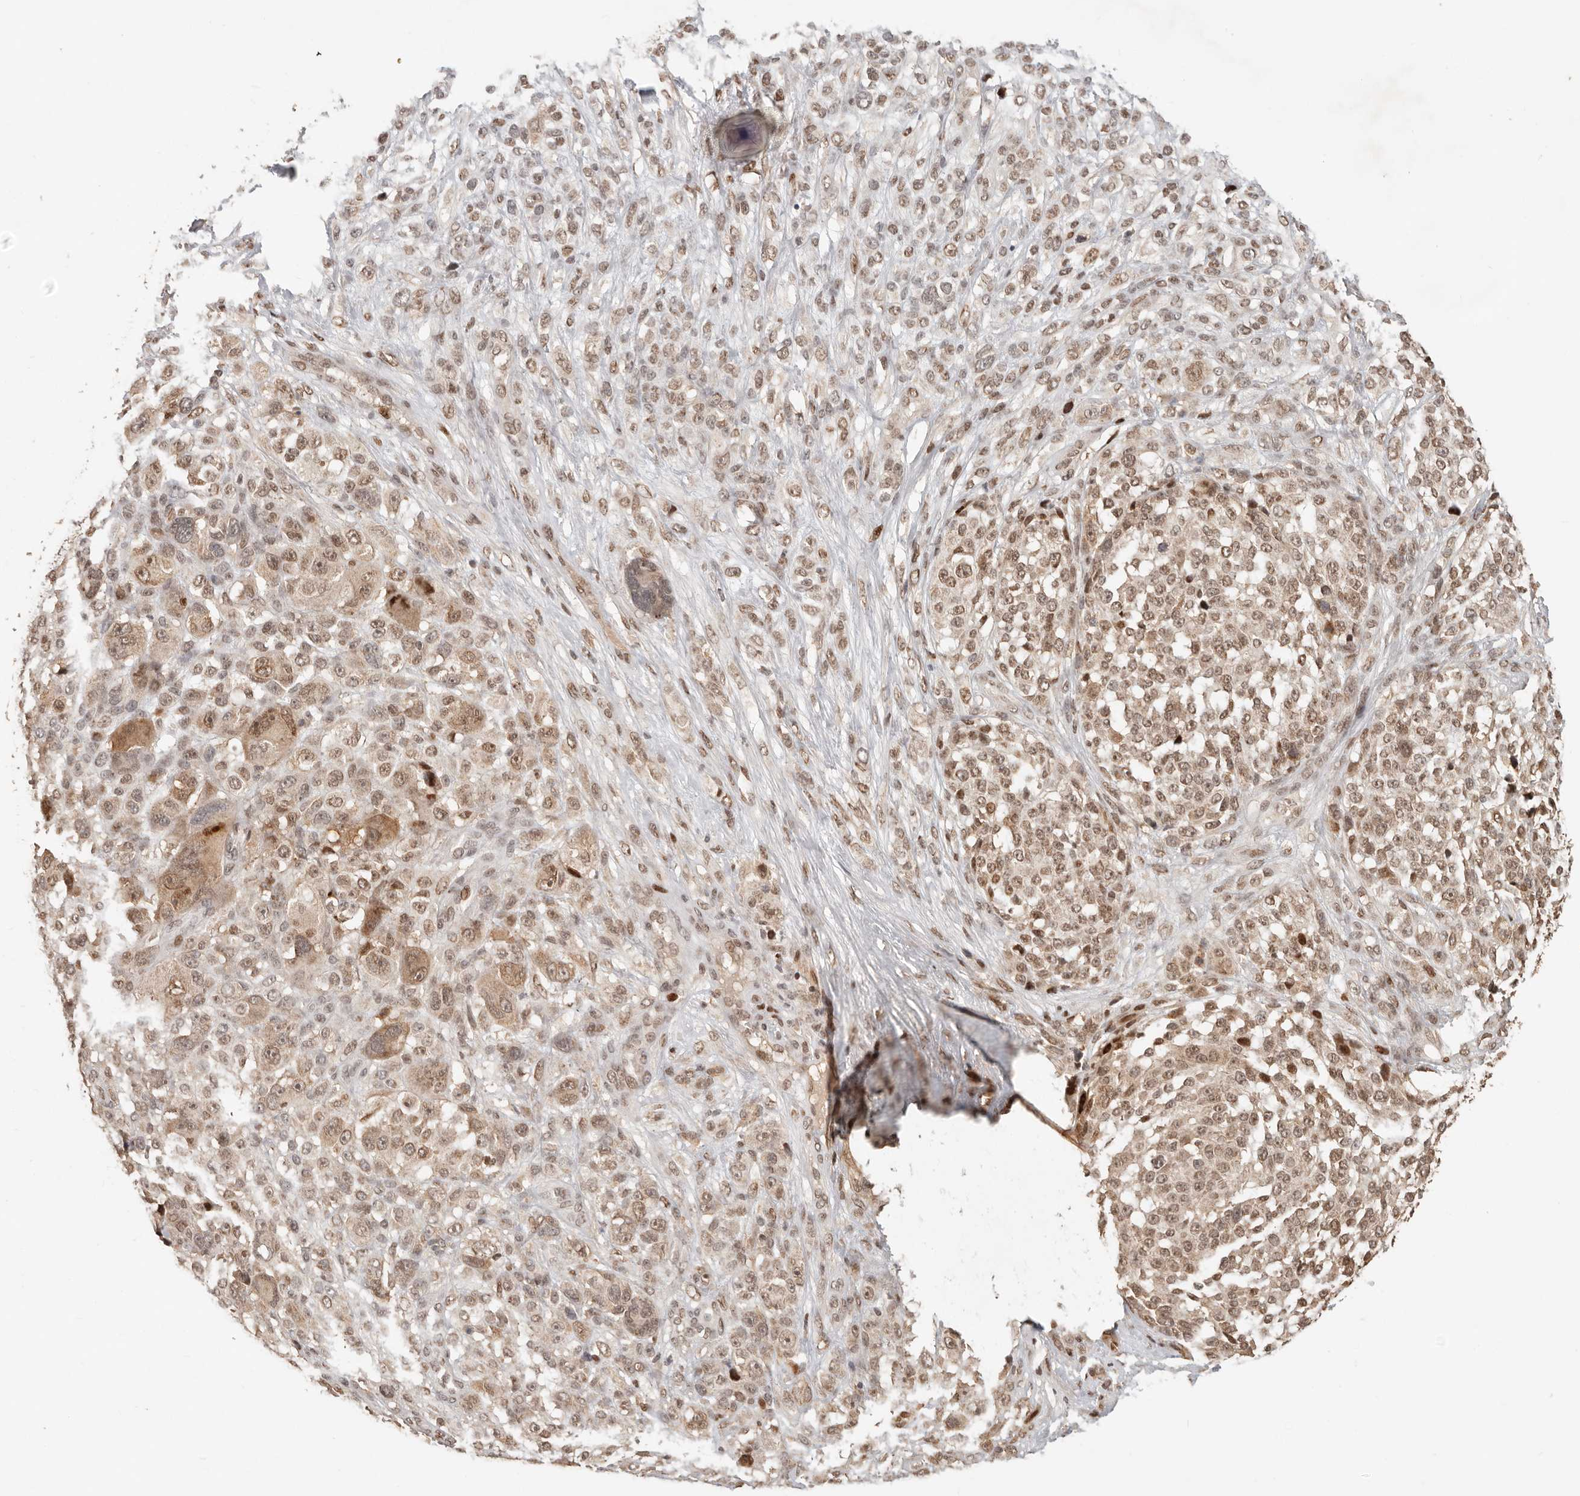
{"staining": {"intensity": "moderate", "quantity": ">75%", "location": "nuclear"}, "tissue": "melanoma", "cell_type": "Tumor cells", "image_type": "cancer", "snomed": [{"axis": "morphology", "description": "Malignant melanoma, NOS"}, {"axis": "topography", "description": "Skin"}], "caption": "Protein expression analysis of human malignant melanoma reveals moderate nuclear staining in about >75% of tumor cells.", "gene": "NPAS2", "patient": {"sex": "female", "age": 55}}